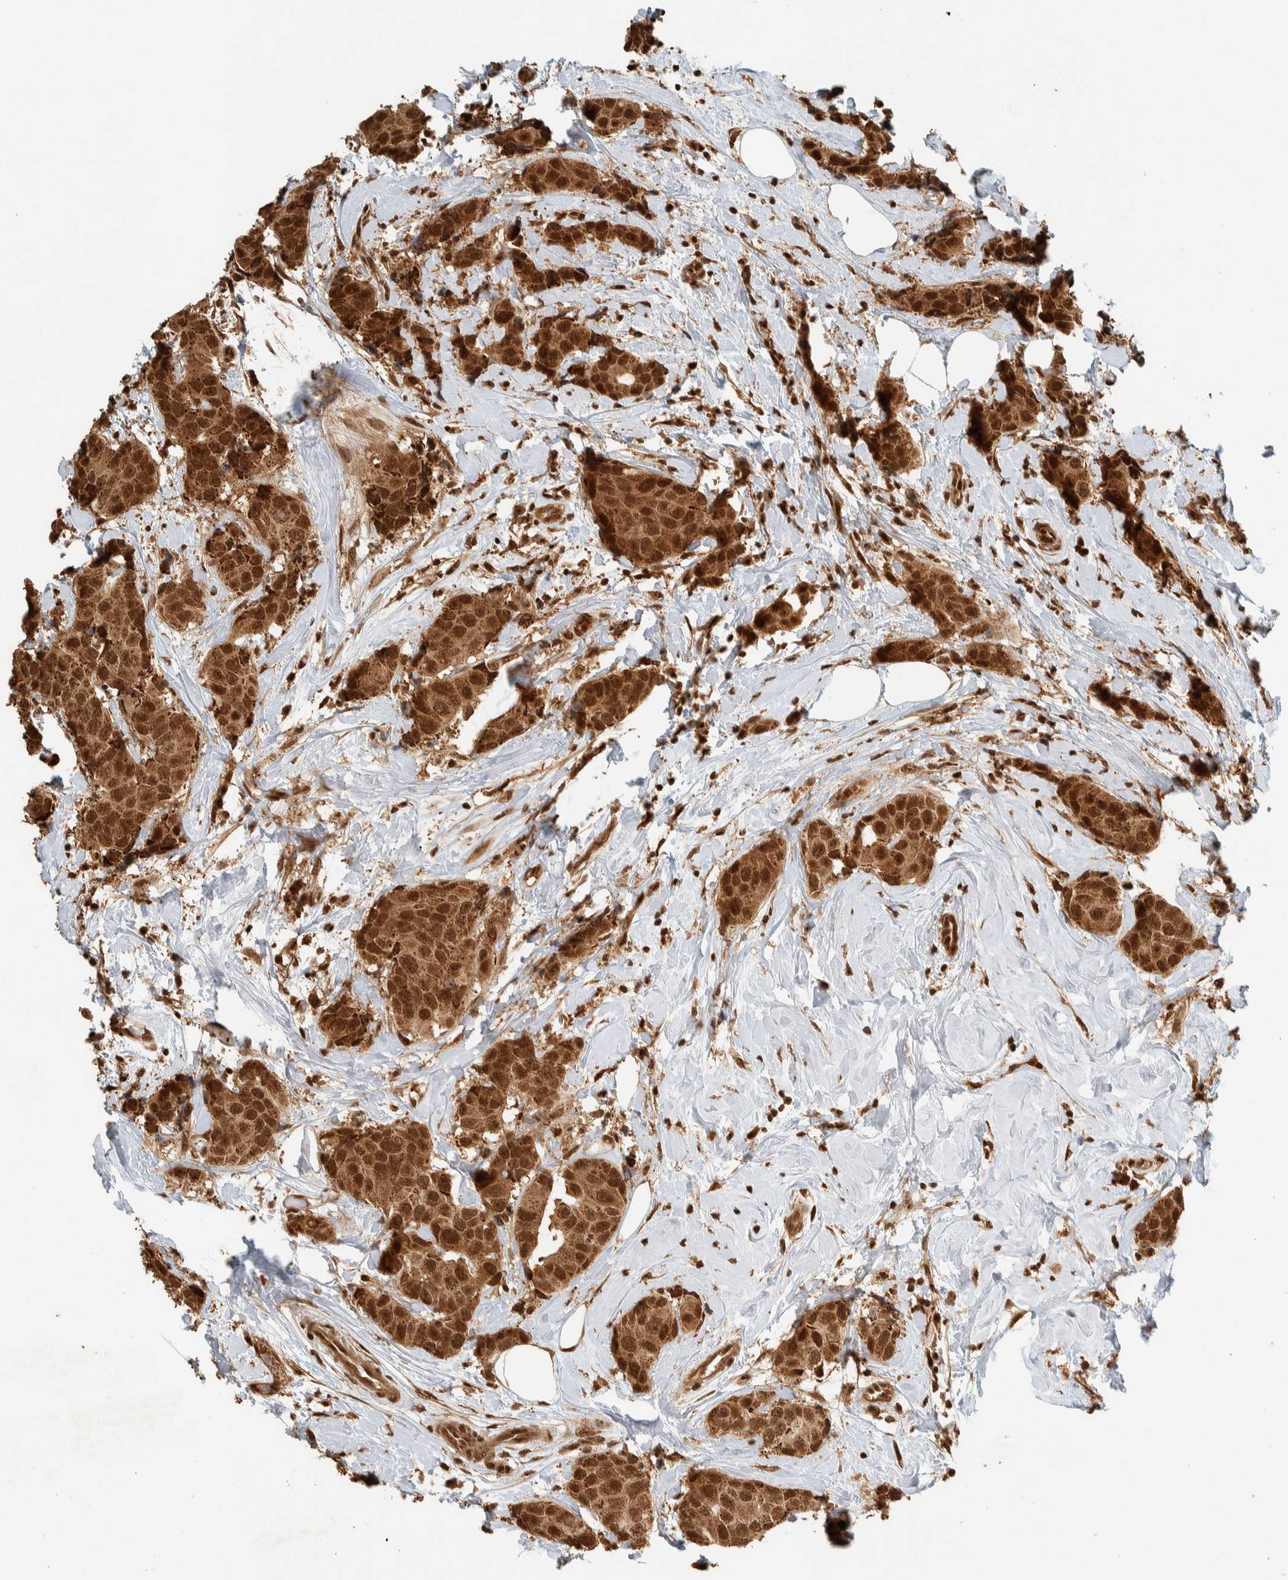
{"staining": {"intensity": "strong", "quantity": ">75%", "location": "cytoplasmic/membranous,nuclear"}, "tissue": "breast cancer", "cell_type": "Tumor cells", "image_type": "cancer", "snomed": [{"axis": "morphology", "description": "Normal tissue, NOS"}, {"axis": "morphology", "description": "Duct carcinoma"}, {"axis": "topography", "description": "Breast"}], "caption": "A brown stain shows strong cytoplasmic/membranous and nuclear staining of a protein in breast infiltrating ductal carcinoma tumor cells.", "gene": "ZBTB2", "patient": {"sex": "female", "age": 39}}